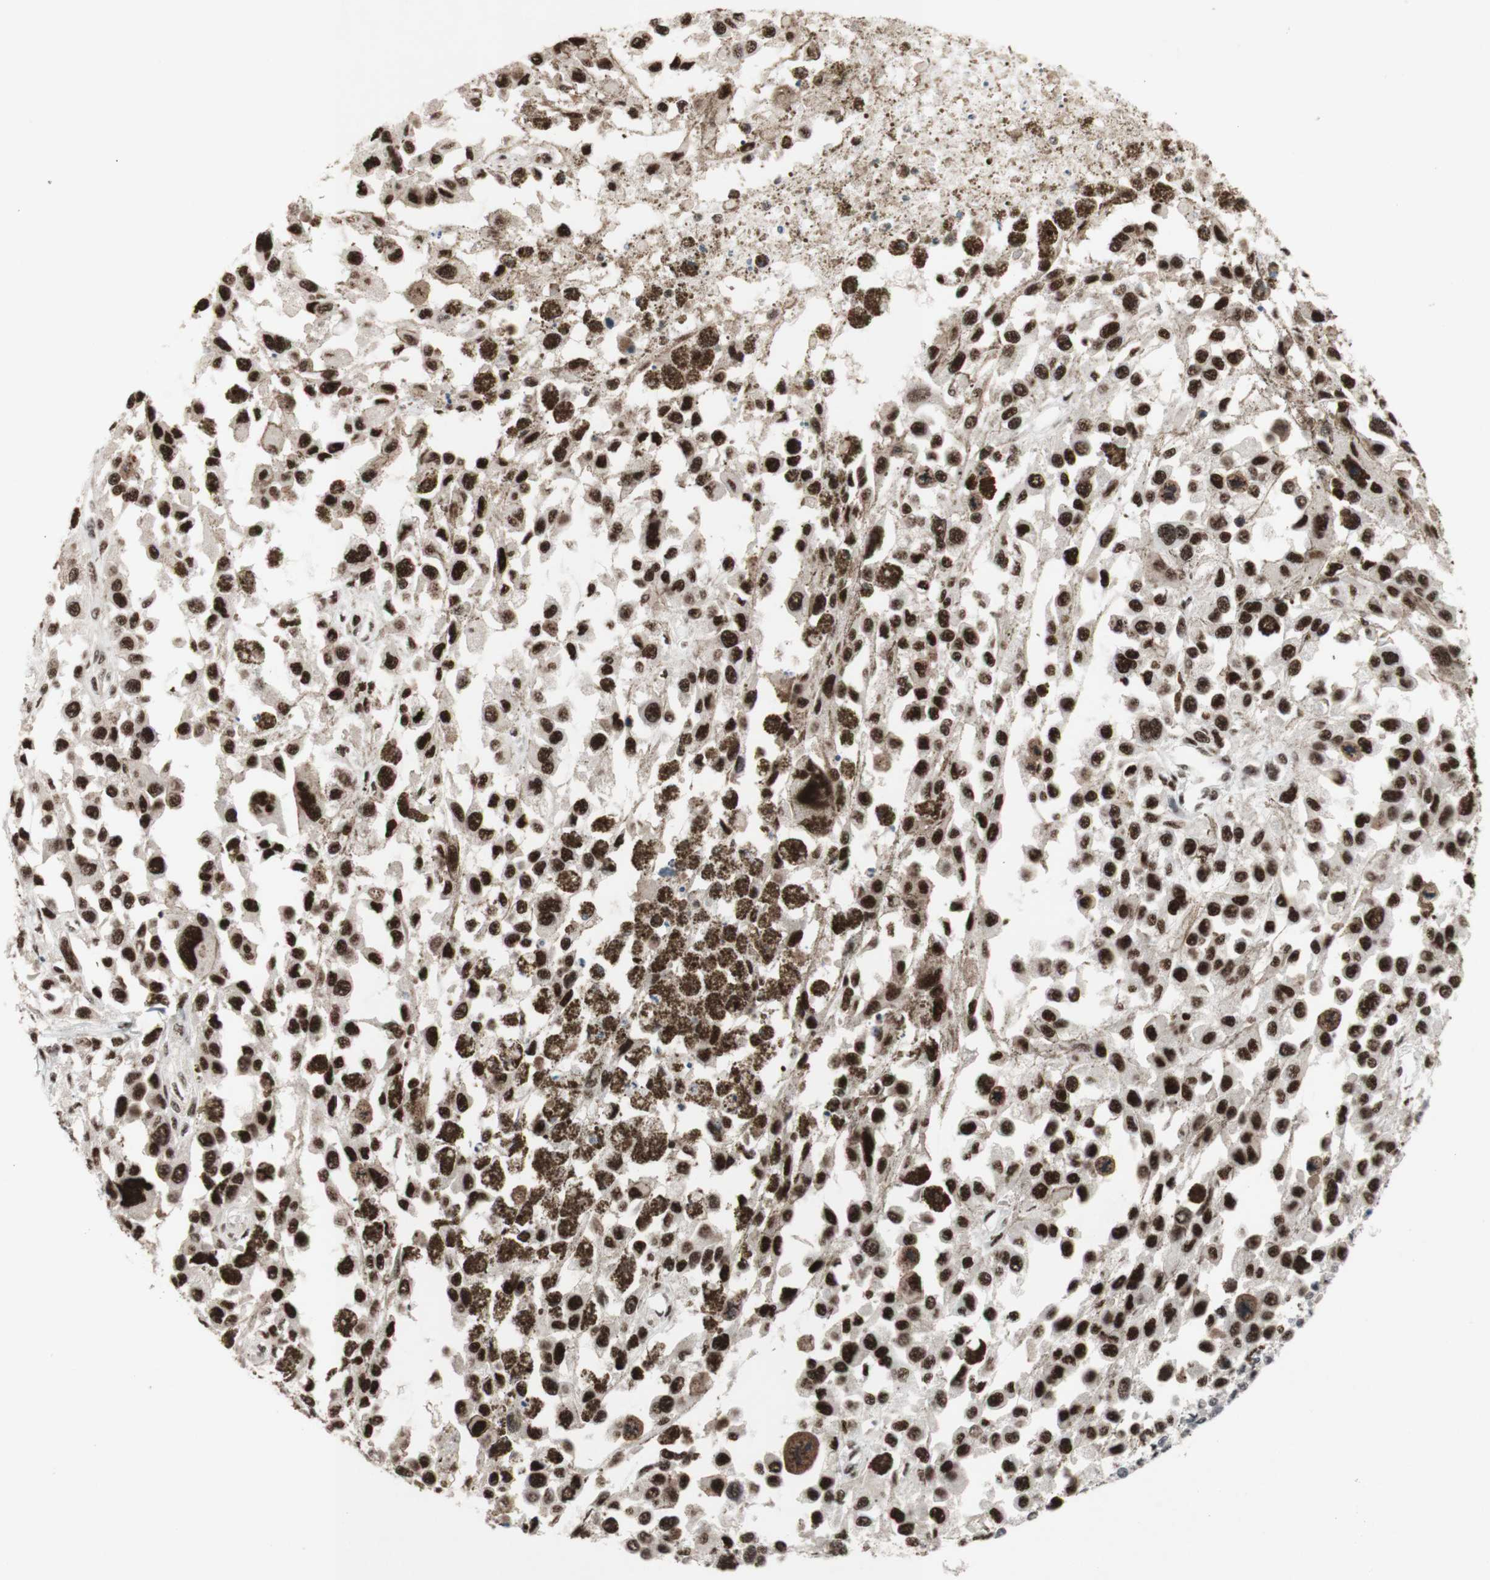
{"staining": {"intensity": "strong", "quantity": ">75%", "location": "nuclear"}, "tissue": "melanoma", "cell_type": "Tumor cells", "image_type": "cancer", "snomed": [{"axis": "morphology", "description": "Malignant melanoma, Metastatic site"}, {"axis": "topography", "description": "Lymph node"}], "caption": "Strong nuclear expression is present in about >75% of tumor cells in malignant melanoma (metastatic site). Nuclei are stained in blue.", "gene": "TLE1", "patient": {"sex": "male", "age": 59}}